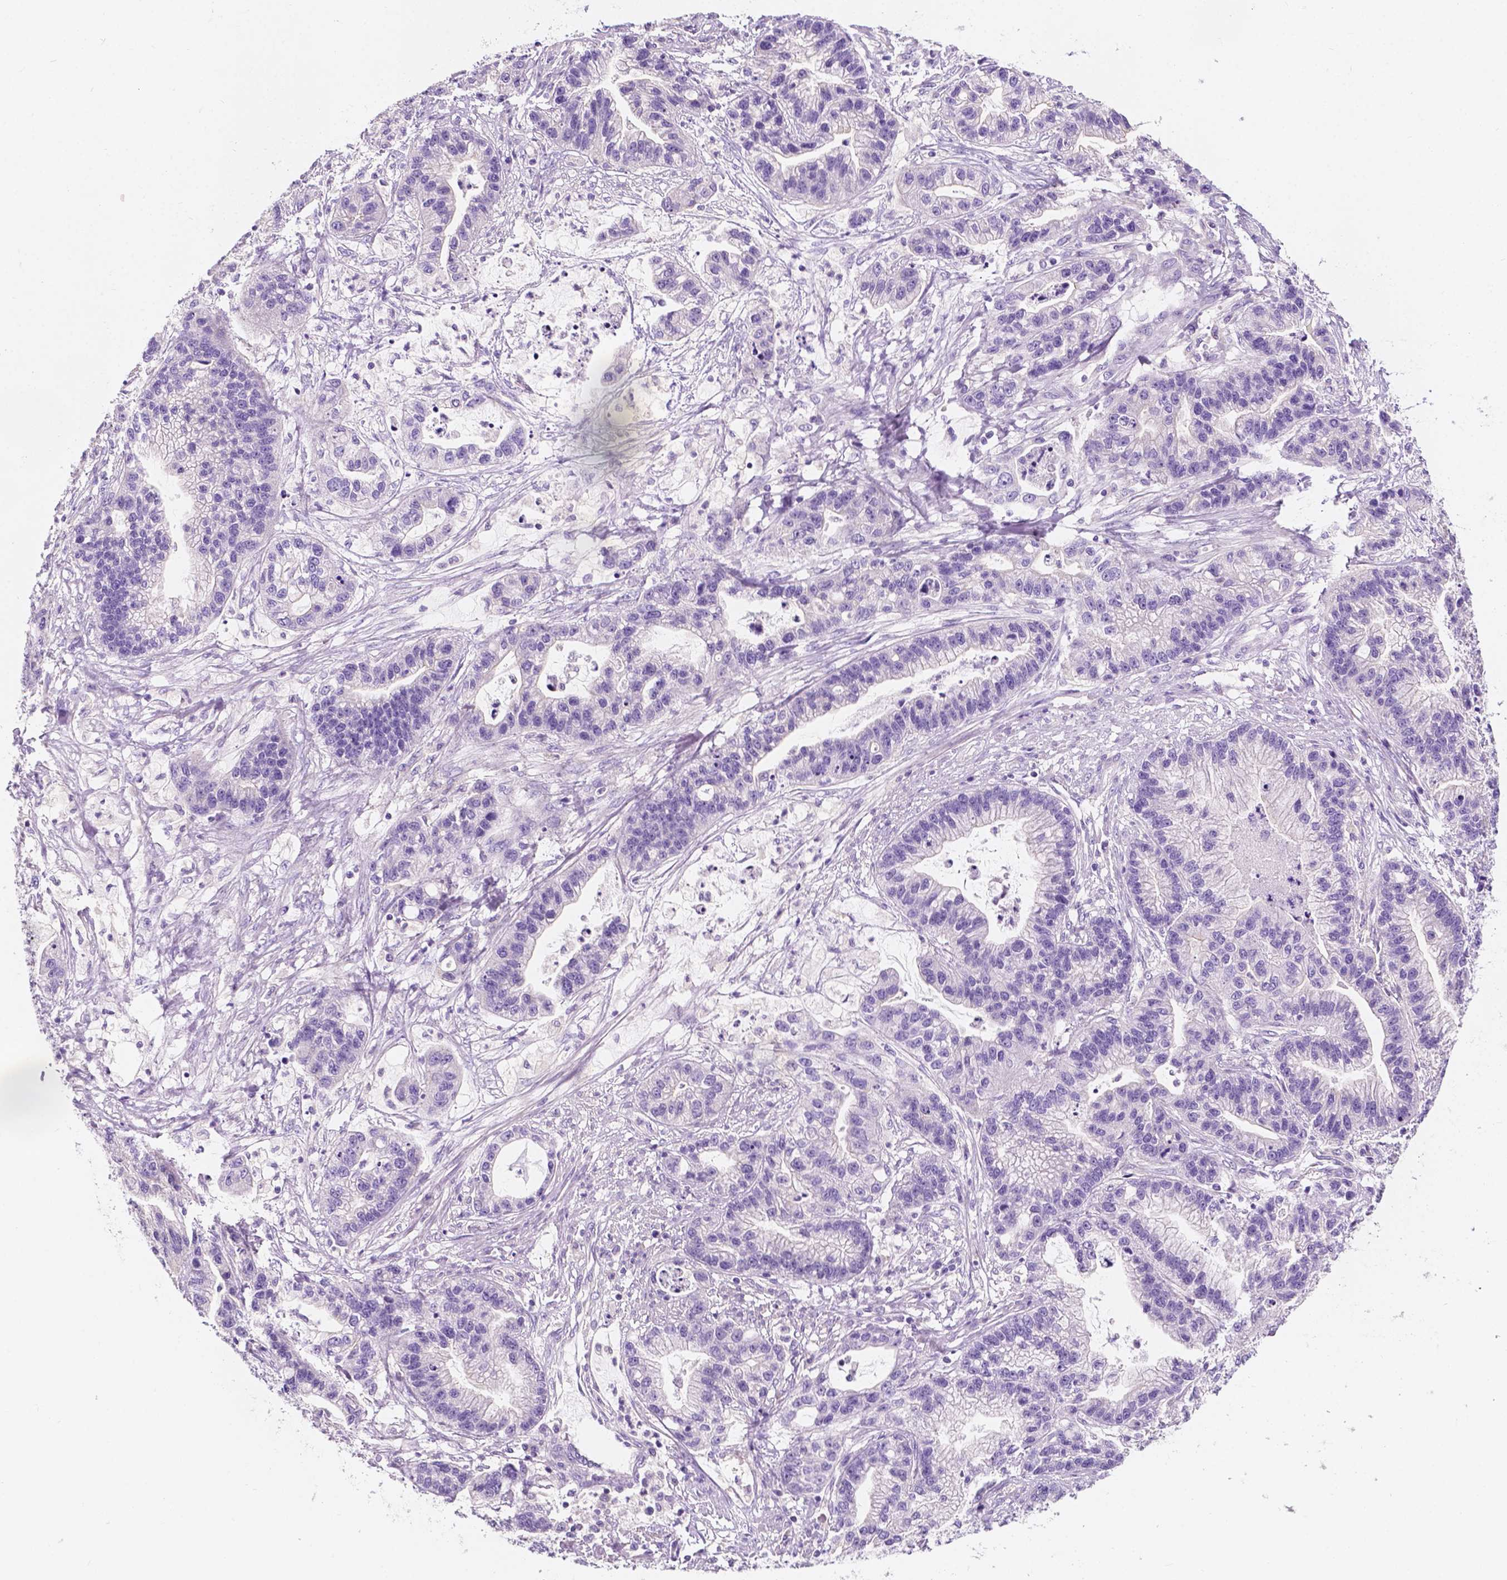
{"staining": {"intensity": "negative", "quantity": "none", "location": "none"}, "tissue": "stomach cancer", "cell_type": "Tumor cells", "image_type": "cancer", "snomed": [{"axis": "morphology", "description": "Adenocarcinoma, NOS"}, {"axis": "topography", "description": "Stomach"}], "caption": "DAB immunohistochemical staining of human stomach cancer (adenocarcinoma) demonstrates no significant staining in tumor cells.", "gene": "SIRT2", "patient": {"sex": "male", "age": 83}}